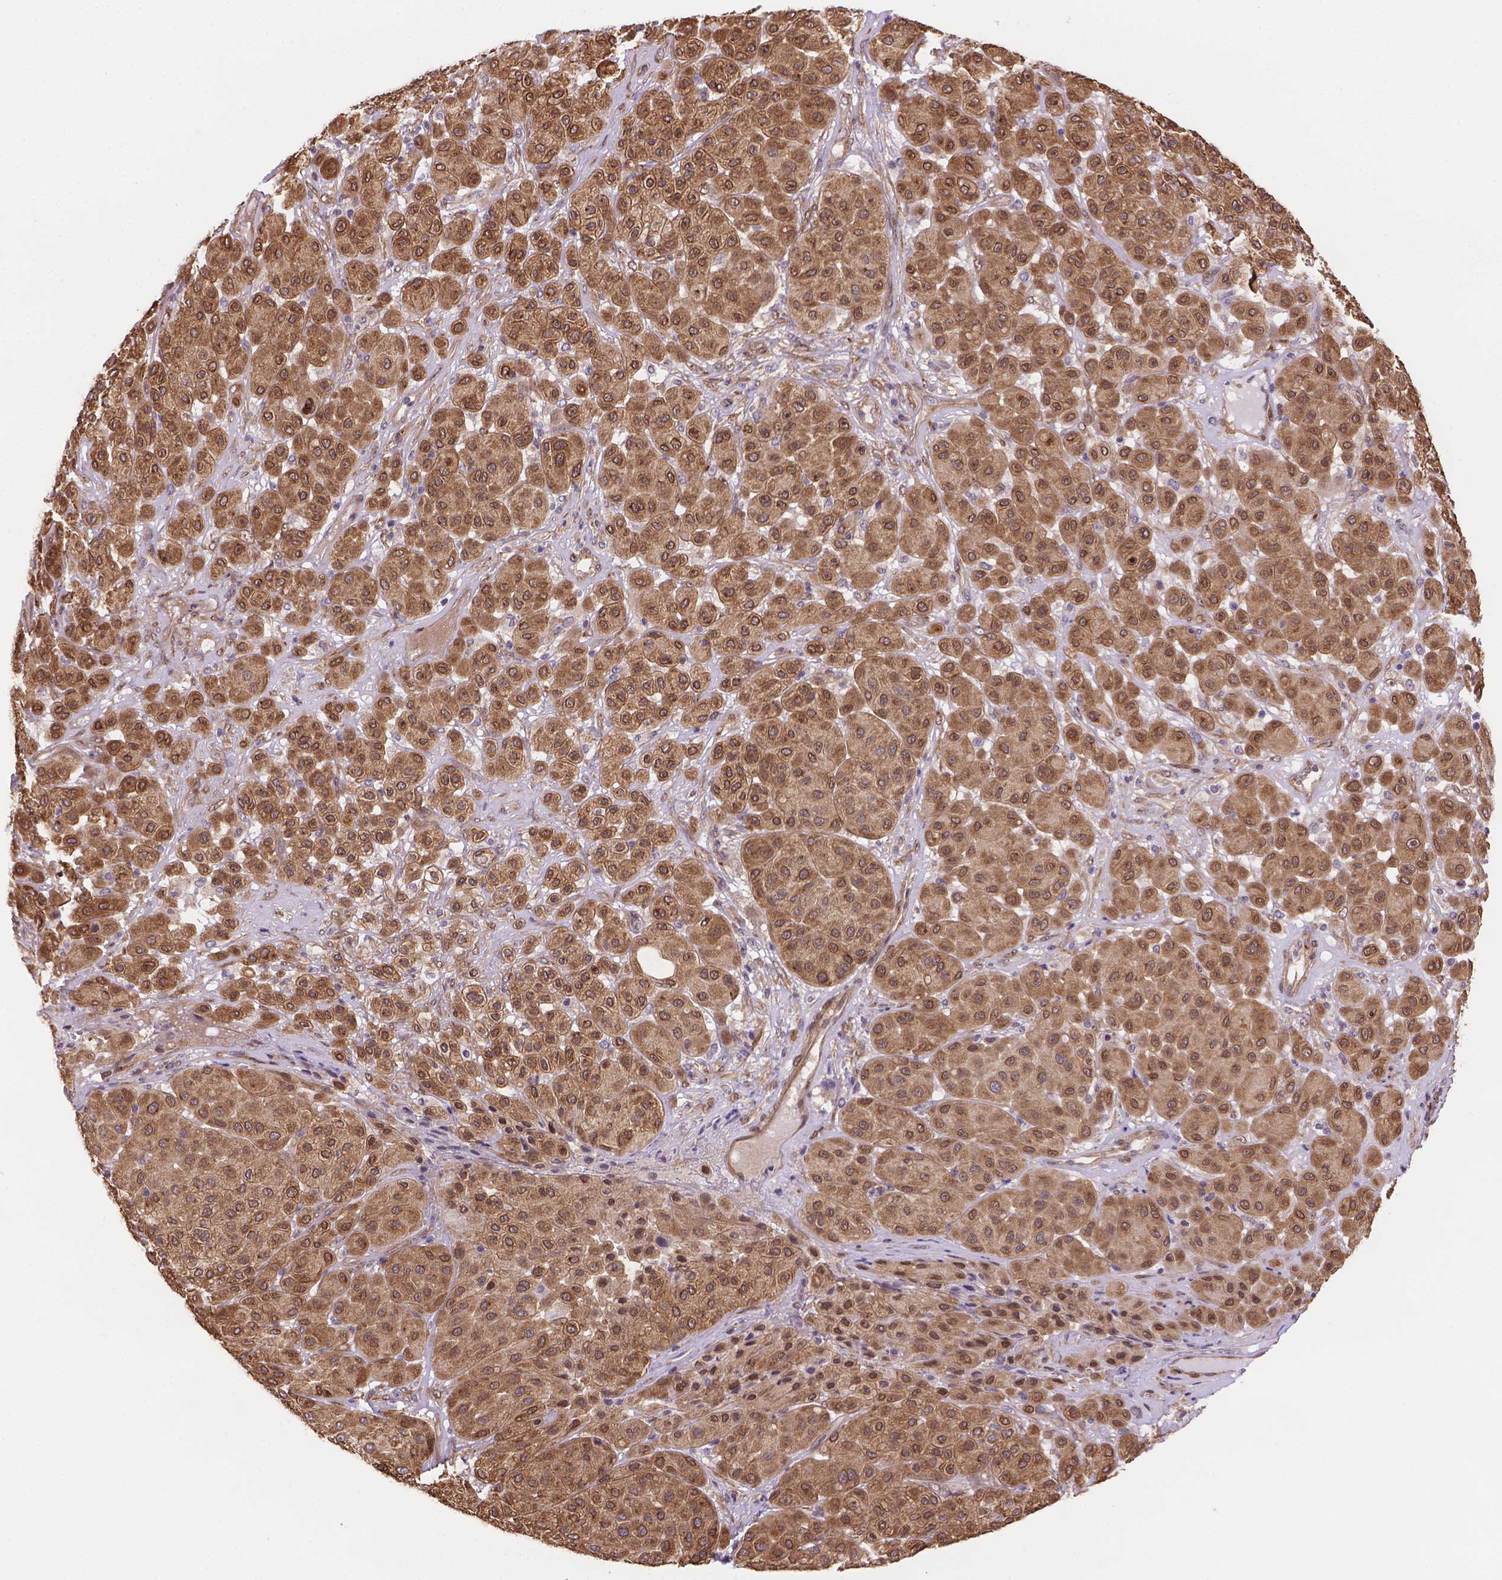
{"staining": {"intensity": "moderate", "quantity": ">75%", "location": "cytoplasmic/membranous"}, "tissue": "melanoma", "cell_type": "Tumor cells", "image_type": "cancer", "snomed": [{"axis": "morphology", "description": "Malignant melanoma, Metastatic site"}, {"axis": "topography", "description": "Smooth muscle"}], "caption": "Malignant melanoma (metastatic site) tissue shows moderate cytoplasmic/membranous staining in about >75% of tumor cells", "gene": "YAP1", "patient": {"sex": "male", "age": 41}}